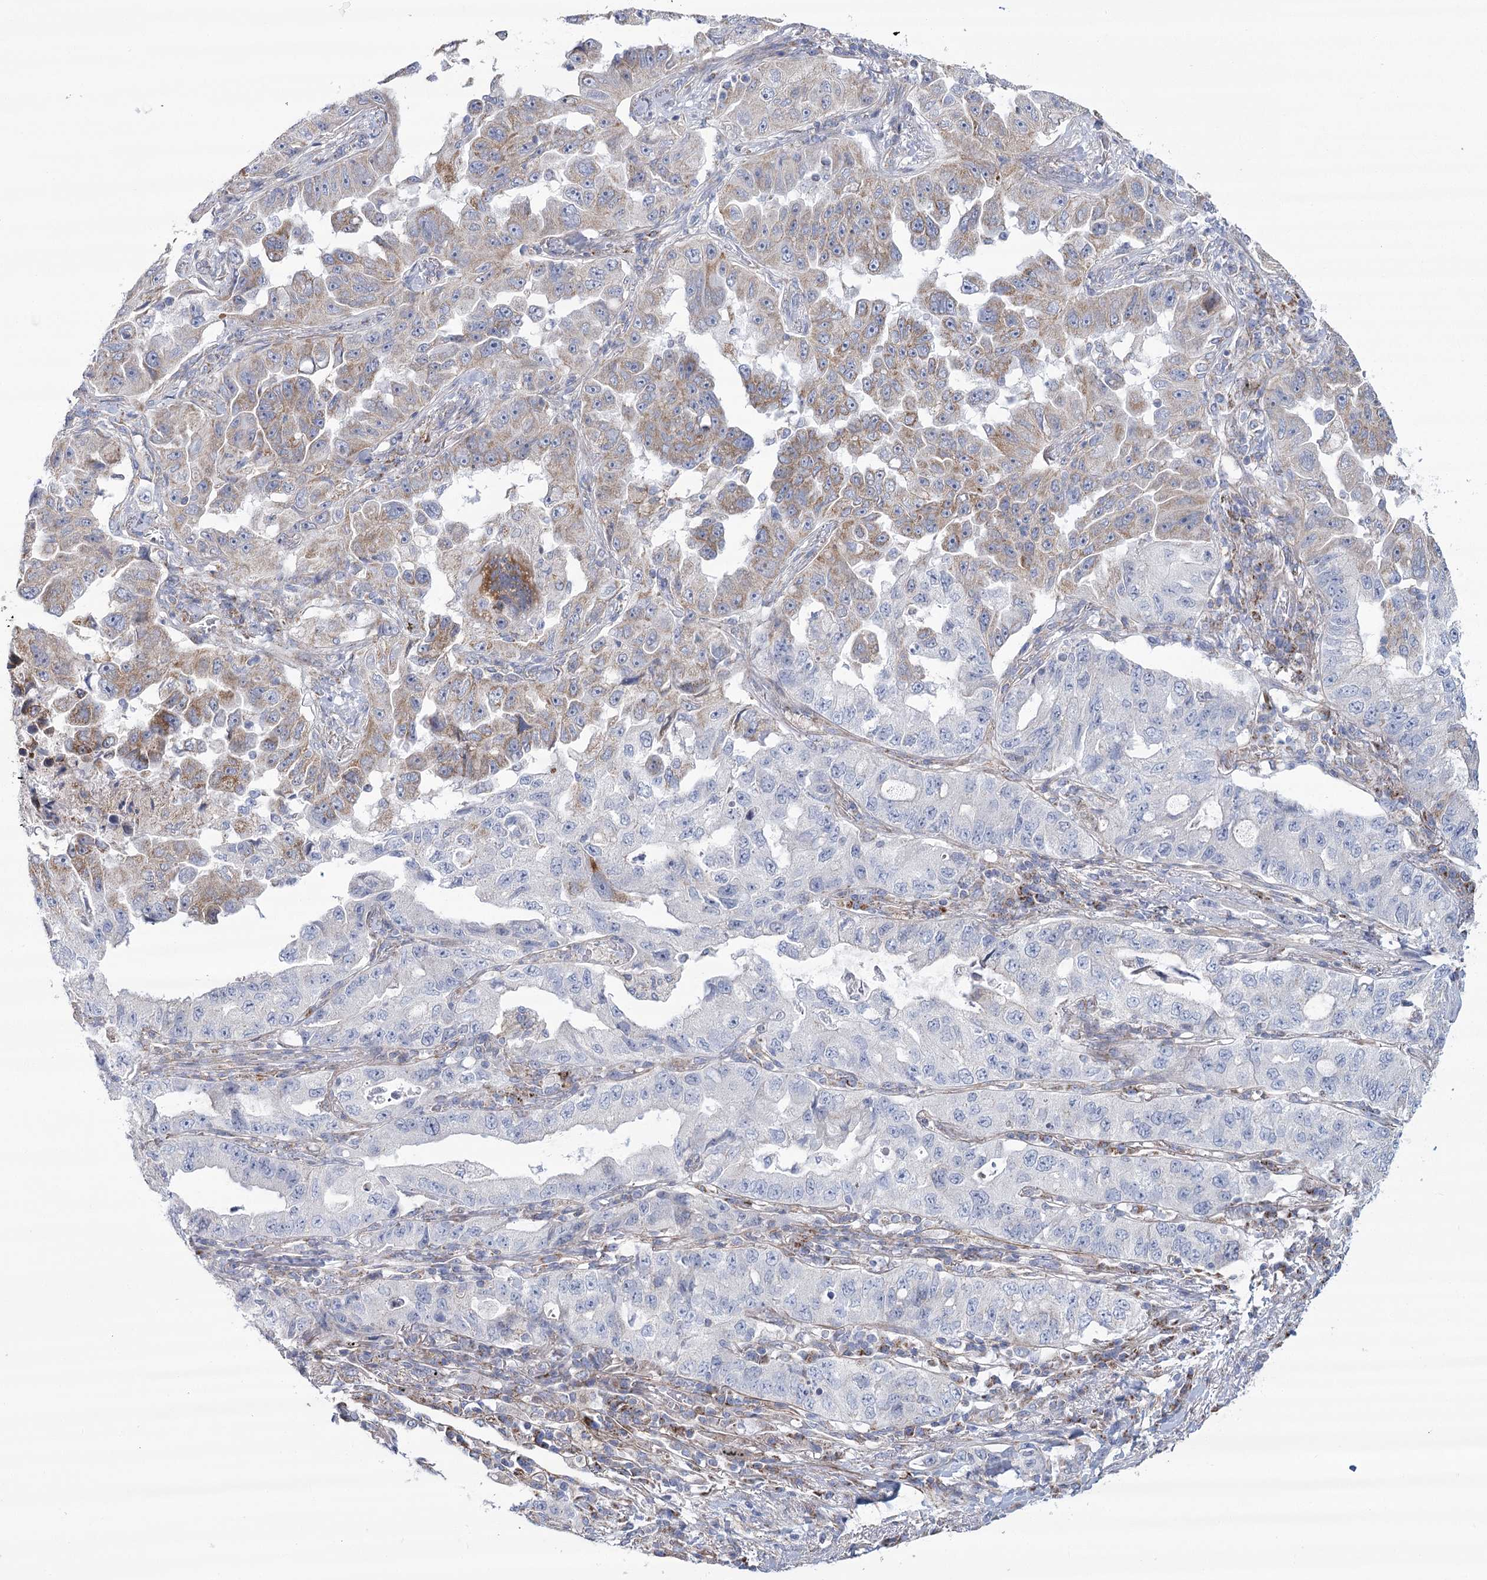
{"staining": {"intensity": "weak", "quantity": "<25%", "location": "cytoplasmic/membranous"}, "tissue": "lung cancer", "cell_type": "Tumor cells", "image_type": "cancer", "snomed": [{"axis": "morphology", "description": "Adenocarcinoma, NOS"}, {"axis": "topography", "description": "Lung"}], "caption": "Lung cancer was stained to show a protein in brown. There is no significant positivity in tumor cells. (DAB (3,3'-diaminobenzidine) IHC visualized using brightfield microscopy, high magnification).", "gene": "SNX7", "patient": {"sex": "female", "age": 51}}